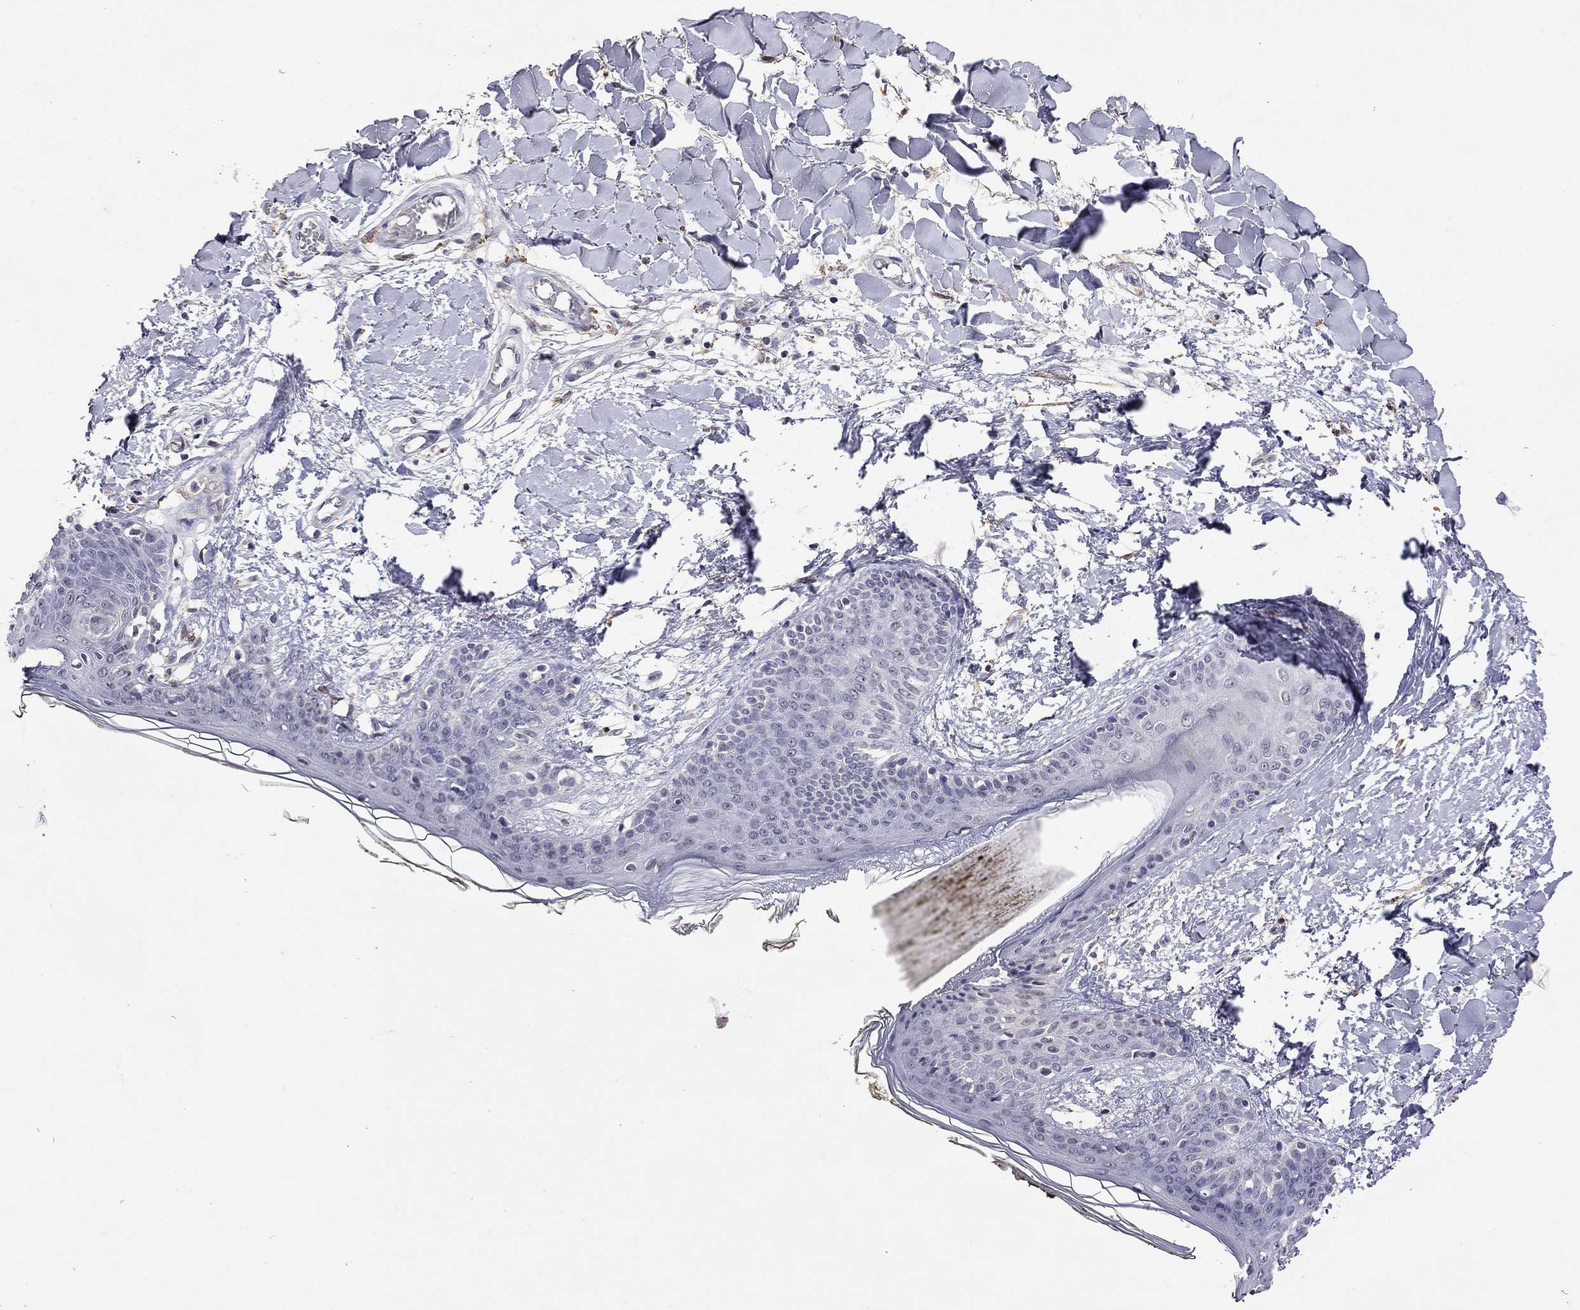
{"staining": {"intensity": "negative", "quantity": "none", "location": "none"}, "tissue": "skin", "cell_type": "Fibroblasts", "image_type": "normal", "snomed": [{"axis": "morphology", "description": "Normal tissue, NOS"}, {"axis": "topography", "description": "Skin"}], "caption": "IHC micrograph of normal skin: skin stained with DAB (3,3'-diaminobenzidine) demonstrates no significant protein expression in fibroblasts. (DAB immunohistochemistry visualized using brightfield microscopy, high magnification).", "gene": "WNK3", "patient": {"sex": "female", "age": 34}}